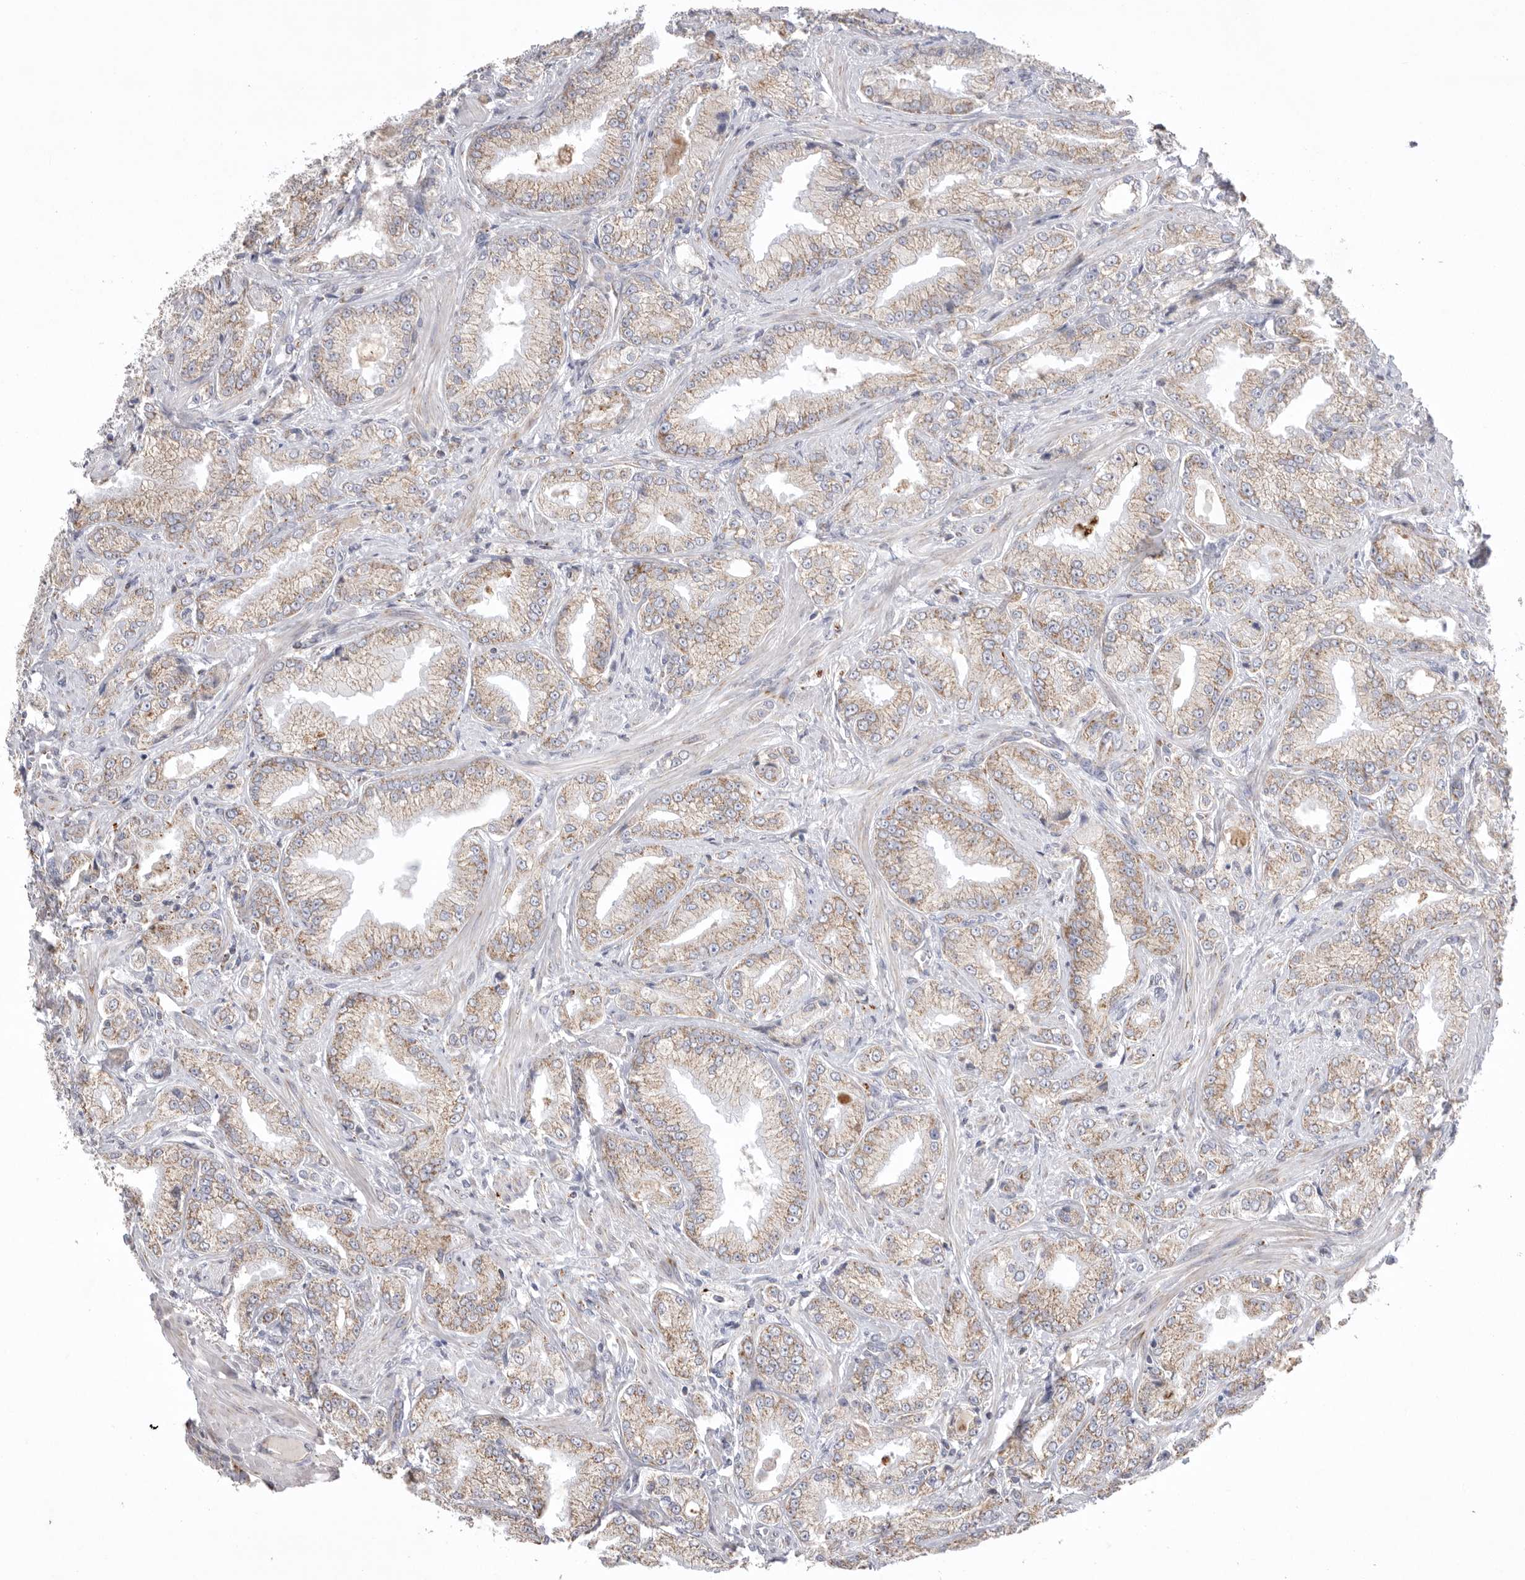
{"staining": {"intensity": "weak", "quantity": ">75%", "location": "cytoplasmic/membranous"}, "tissue": "prostate cancer", "cell_type": "Tumor cells", "image_type": "cancer", "snomed": [{"axis": "morphology", "description": "Adenocarcinoma, Low grade"}, {"axis": "topography", "description": "Prostate"}], "caption": "Protein analysis of prostate low-grade adenocarcinoma tissue exhibits weak cytoplasmic/membranous staining in approximately >75% of tumor cells.", "gene": "VDAC3", "patient": {"sex": "male", "age": 62}}